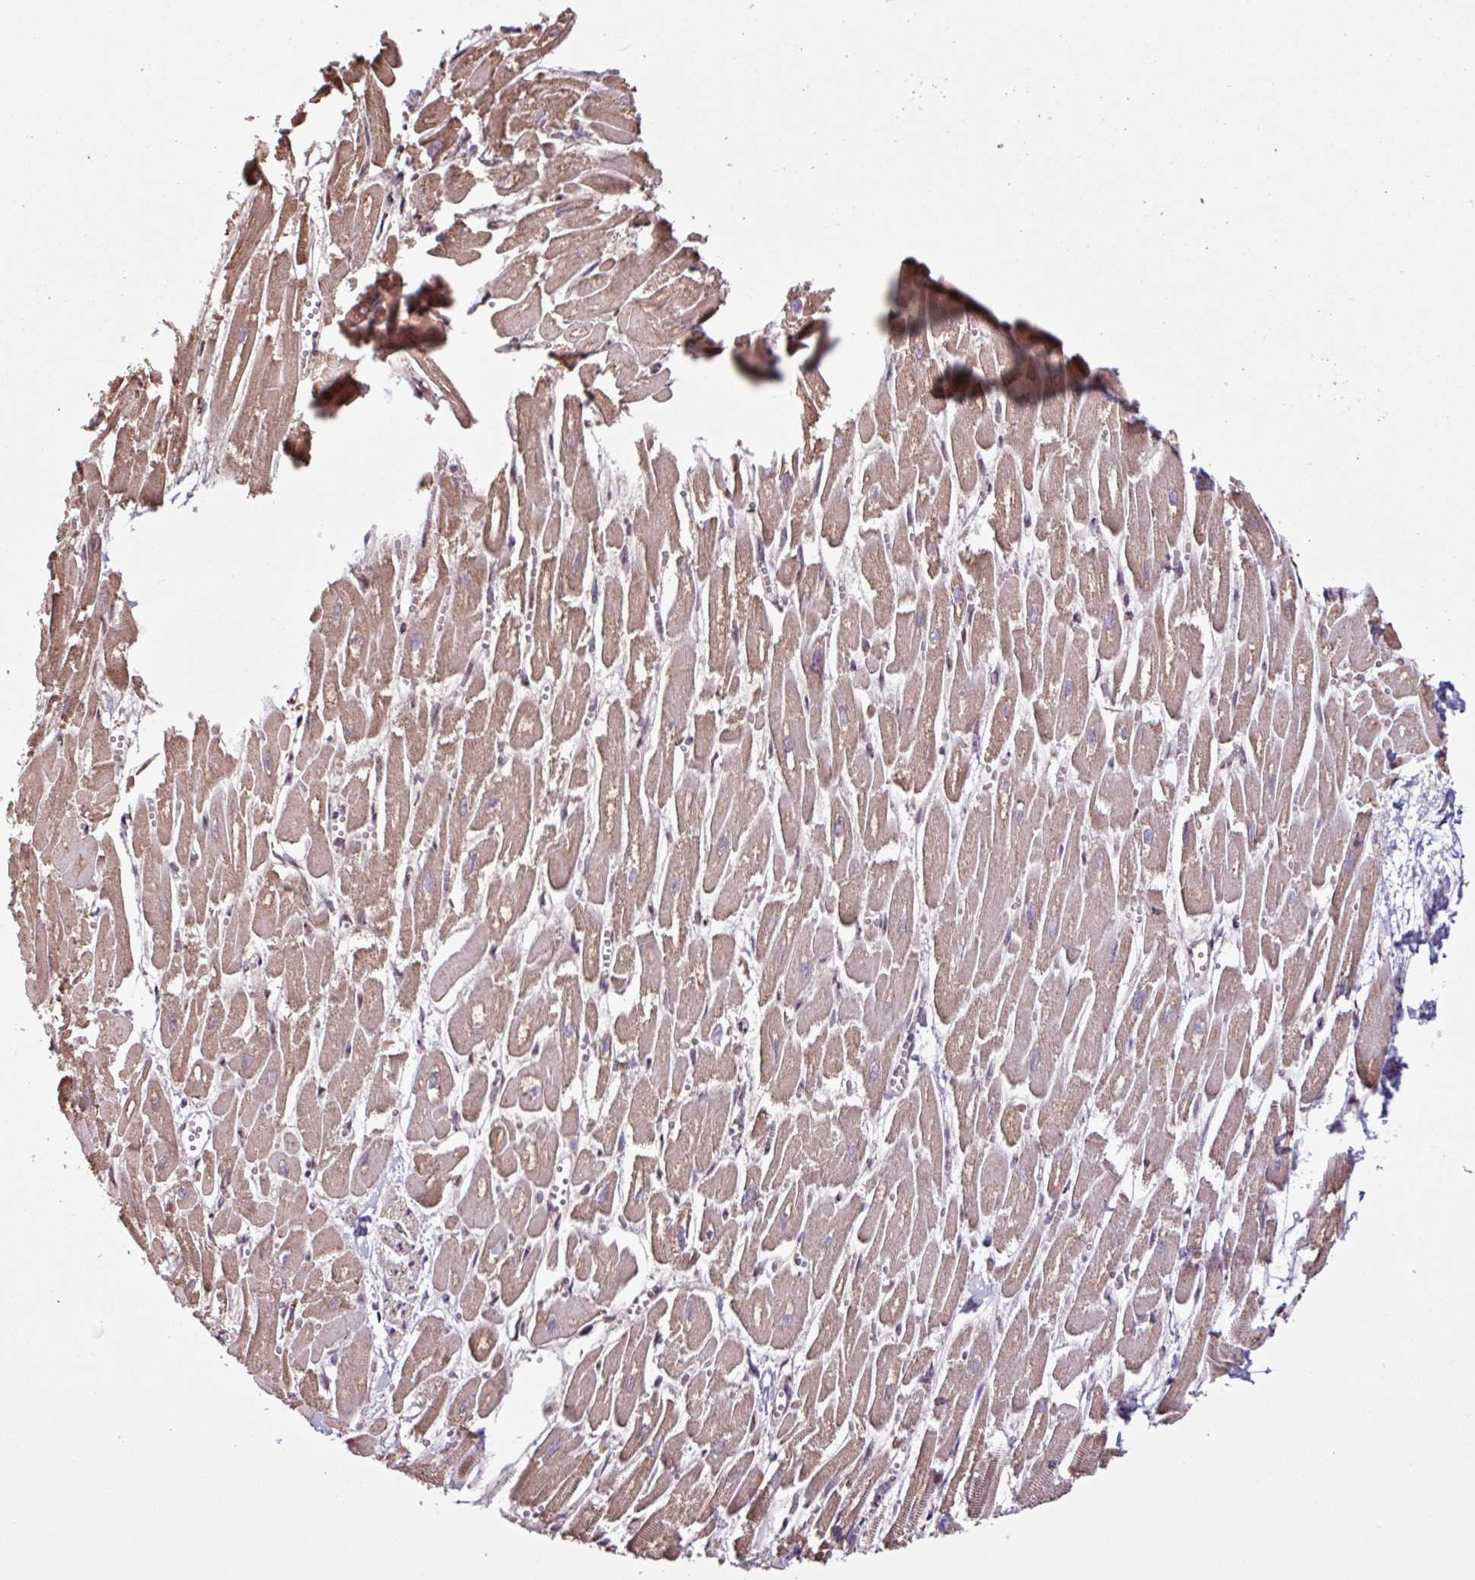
{"staining": {"intensity": "moderate", "quantity": ">75%", "location": "cytoplasmic/membranous"}, "tissue": "heart muscle", "cell_type": "Cardiomyocytes", "image_type": "normal", "snomed": [{"axis": "morphology", "description": "Normal tissue, NOS"}, {"axis": "topography", "description": "Heart"}], "caption": "A high-resolution histopathology image shows immunohistochemistry staining of benign heart muscle, which reveals moderate cytoplasmic/membranous staining in about >75% of cardiomyocytes.", "gene": "ALG8", "patient": {"sex": "male", "age": 54}}